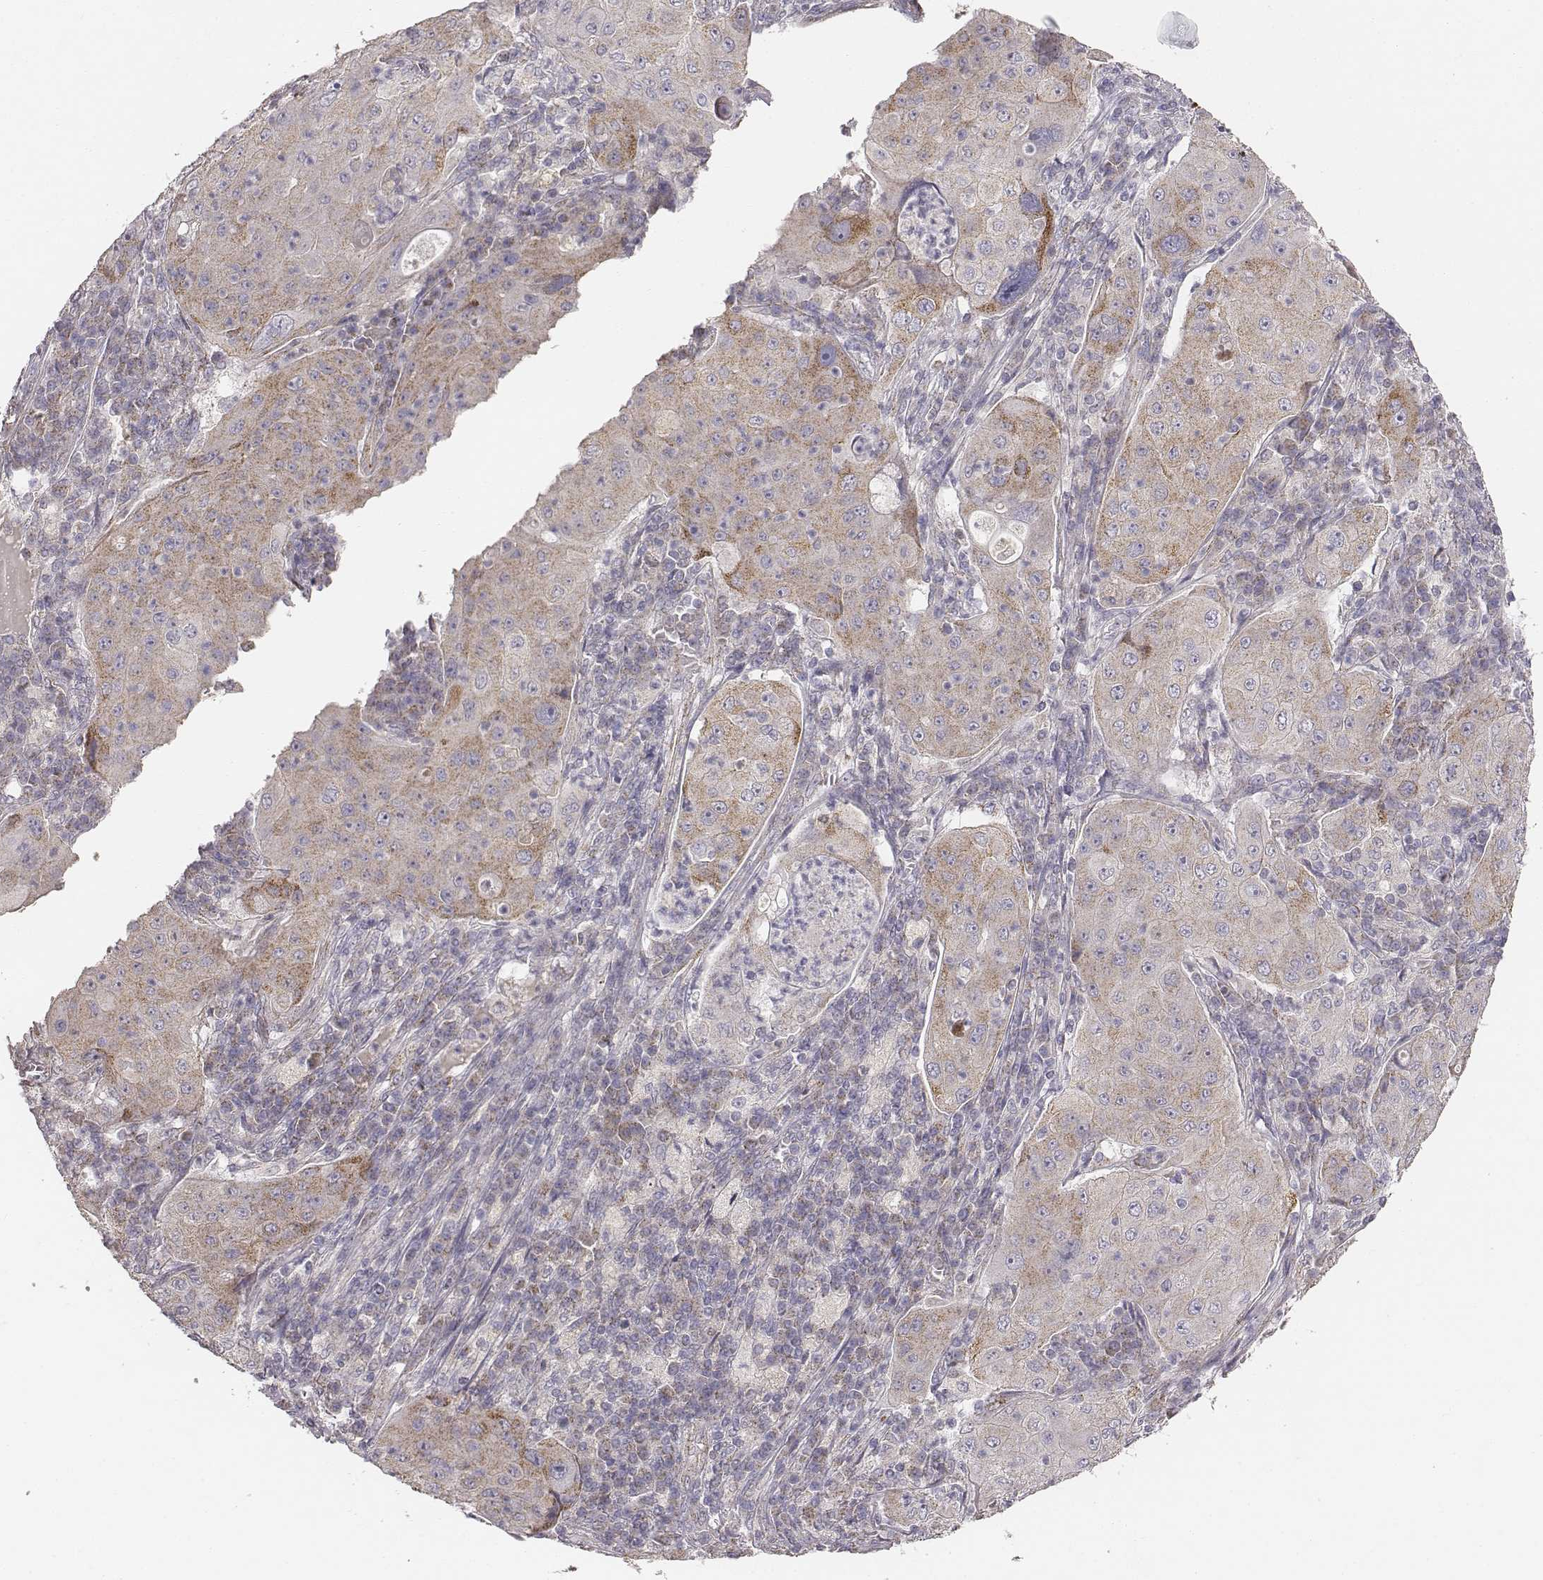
{"staining": {"intensity": "weak", "quantity": "25%-75%", "location": "cytoplasmic/membranous"}, "tissue": "lung cancer", "cell_type": "Tumor cells", "image_type": "cancer", "snomed": [{"axis": "morphology", "description": "Squamous cell carcinoma, NOS"}, {"axis": "topography", "description": "Lung"}], "caption": "High-magnification brightfield microscopy of lung squamous cell carcinoma stained with DAB (brown) and counterstained with hematoxylin (blue). tumor cells exhibit weak cytoplasmic/membranous positivity is identified in approximately25%-75% of cells. The staining was performed using DAB, with brown indicating positive protein expression. Nuclei are stained blue with hematoxylin.", "gene": "ABCD3", "patient": {"sex": "female", "age": 59}}